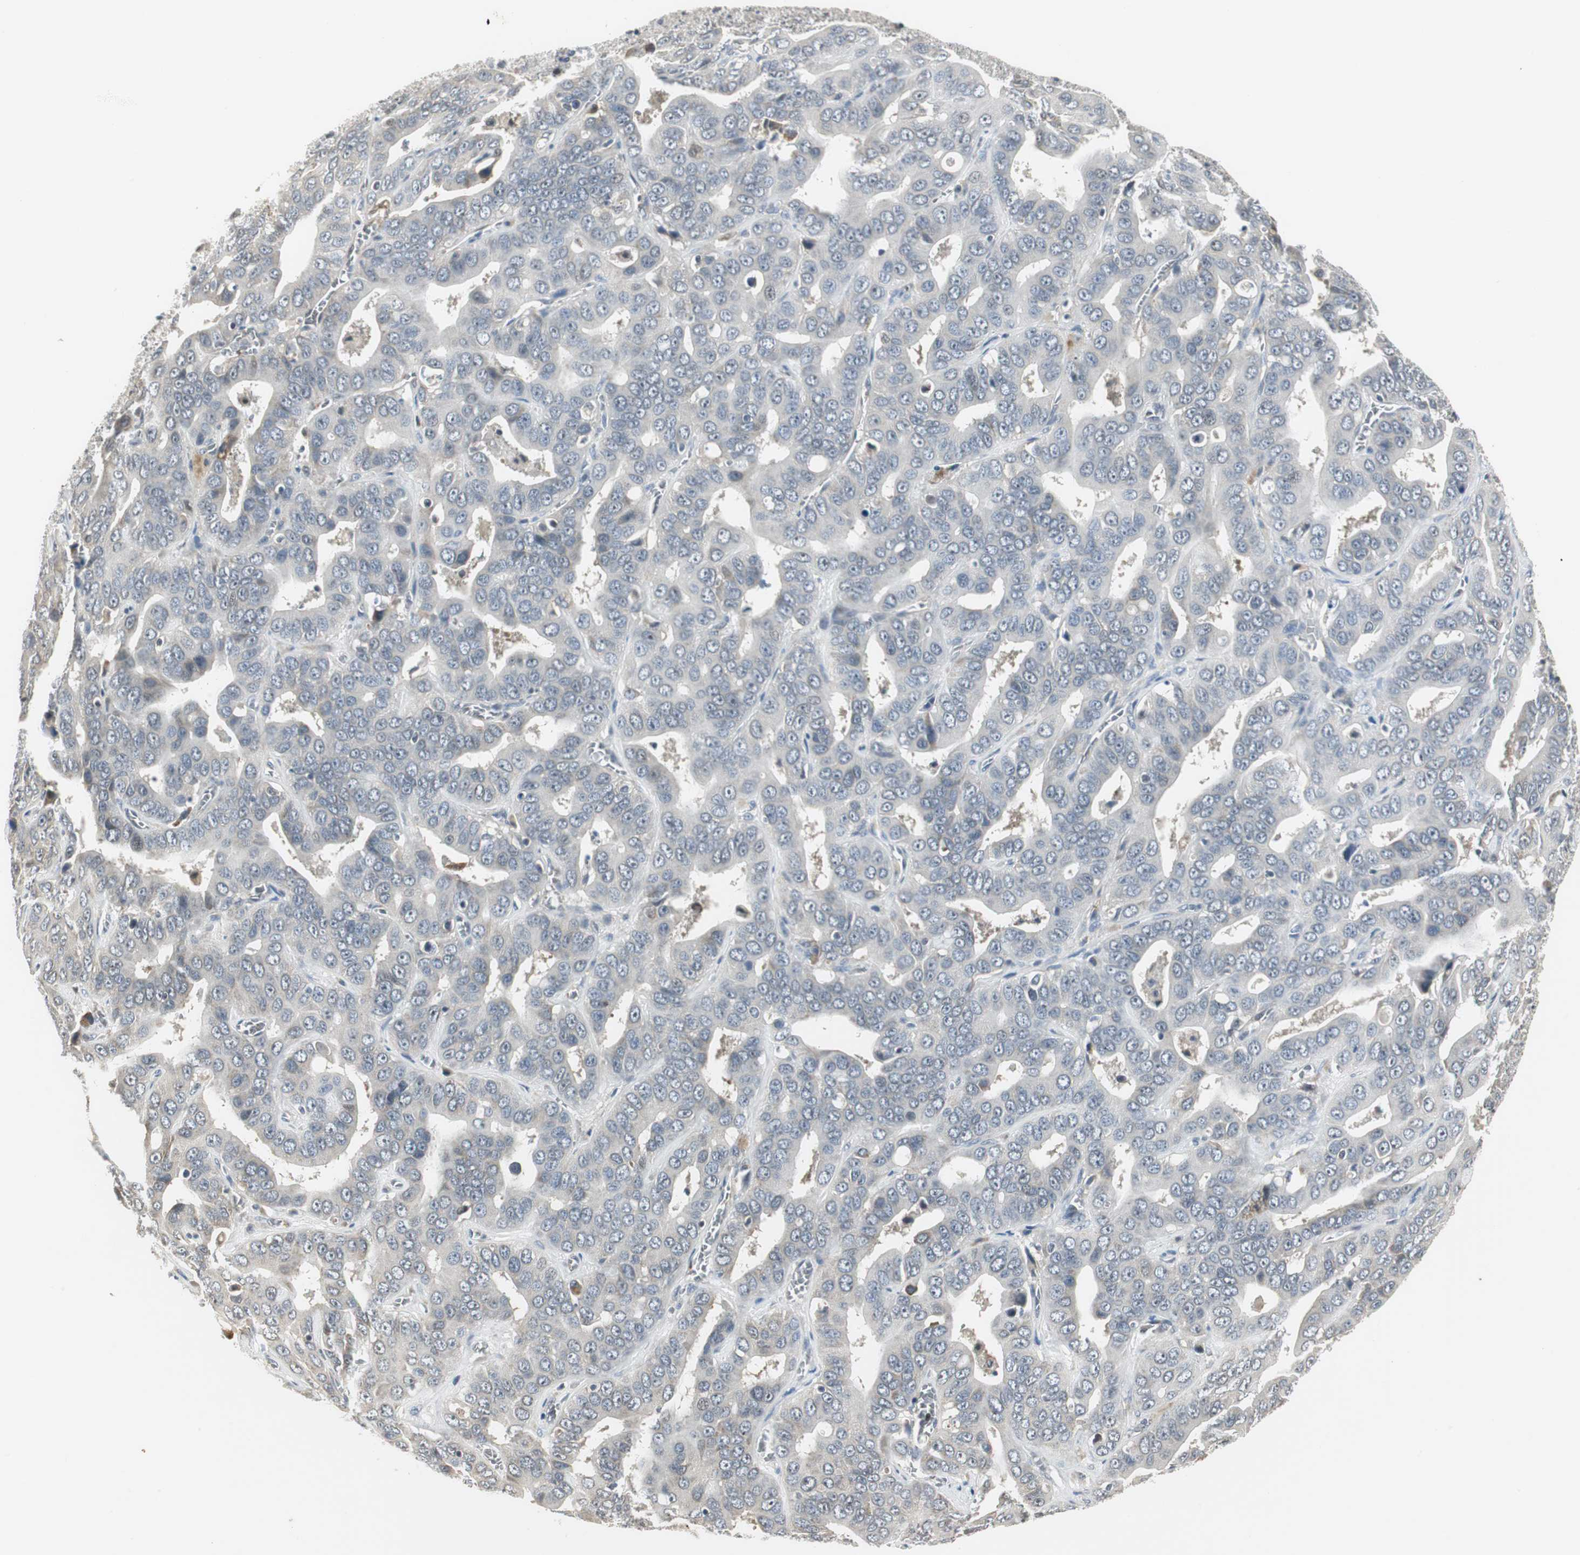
{"staining": {"intensity": "negative", "quantity": "none", "location": "none"}, "tissue": "liver cancer", "cell_type": "Tumor cells", "image_type": "cancer", "snomed": [{"axis": "morphology", "description": "Cholangiocarcinoma"}, {"axis": "topography", "description": "Liver"}], "caption": "There is no significant positivity in tumor cells of cholangiocarcinoma (liver).", "gene": "CCT5", "patient": {"sex": "female", "age": 52}}